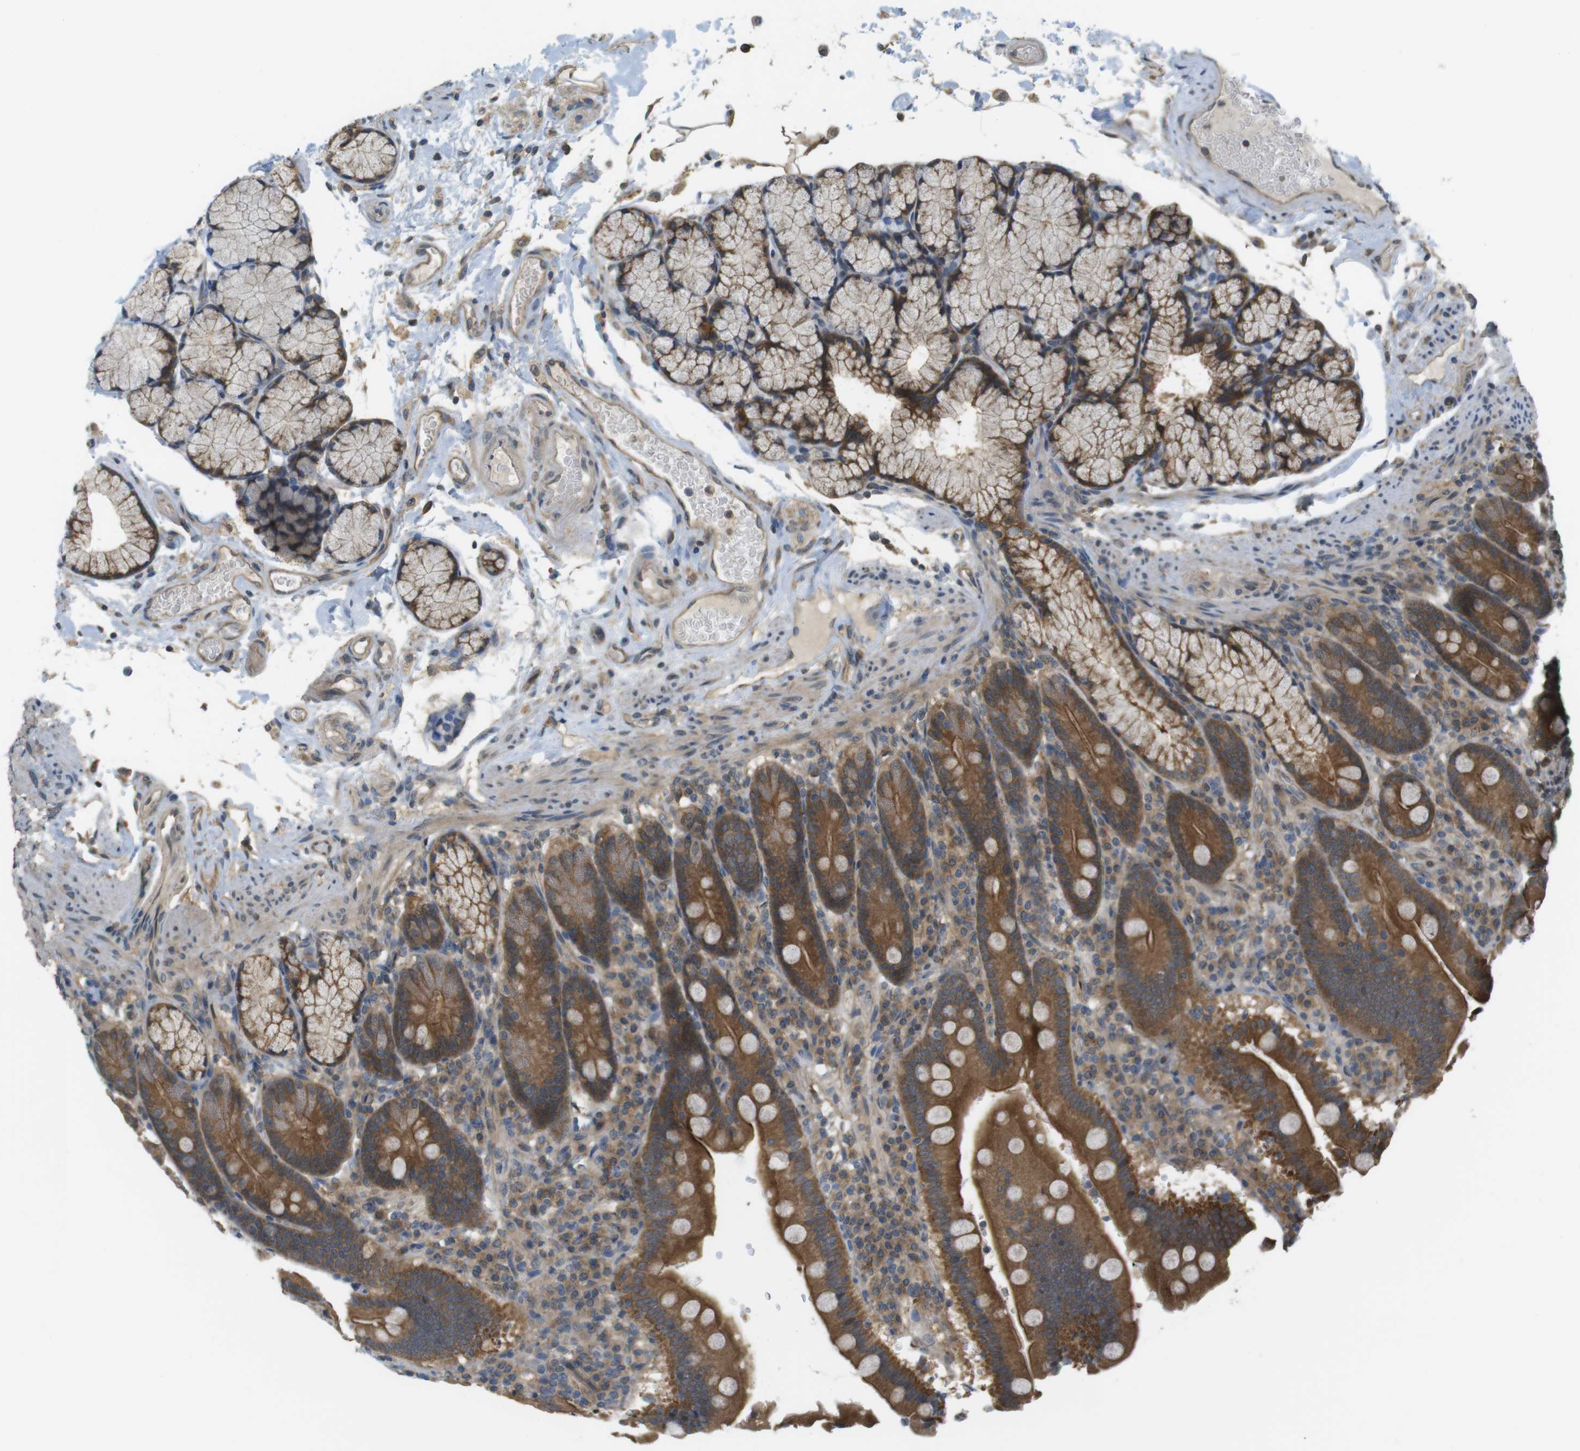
{"staining": {"intensity": "strong", "quantity": ">75%", "location": "cytoplasmic/membranous"}, "tissue": "duodenum", "cell_type": "Glandular cells", "image_type": "normal", "snomed": [{"axis": "morphology", "description": "Normal tissue, NOS"}, {"axis": "topography", "description": "Small intestine, NOS"}], "caption": "Immunohistochemical staining of normal human duodenum displays >75% levels of strong cytoplasmic/membranous protein positivity in about >75% of glandular cells. (DAB (3,3'-diaminobenzidine) IHC, brown staining for protein, blue staining for nuclei).", "gene": "RNF130", "patient": {"sex": "female", "age": 71}}